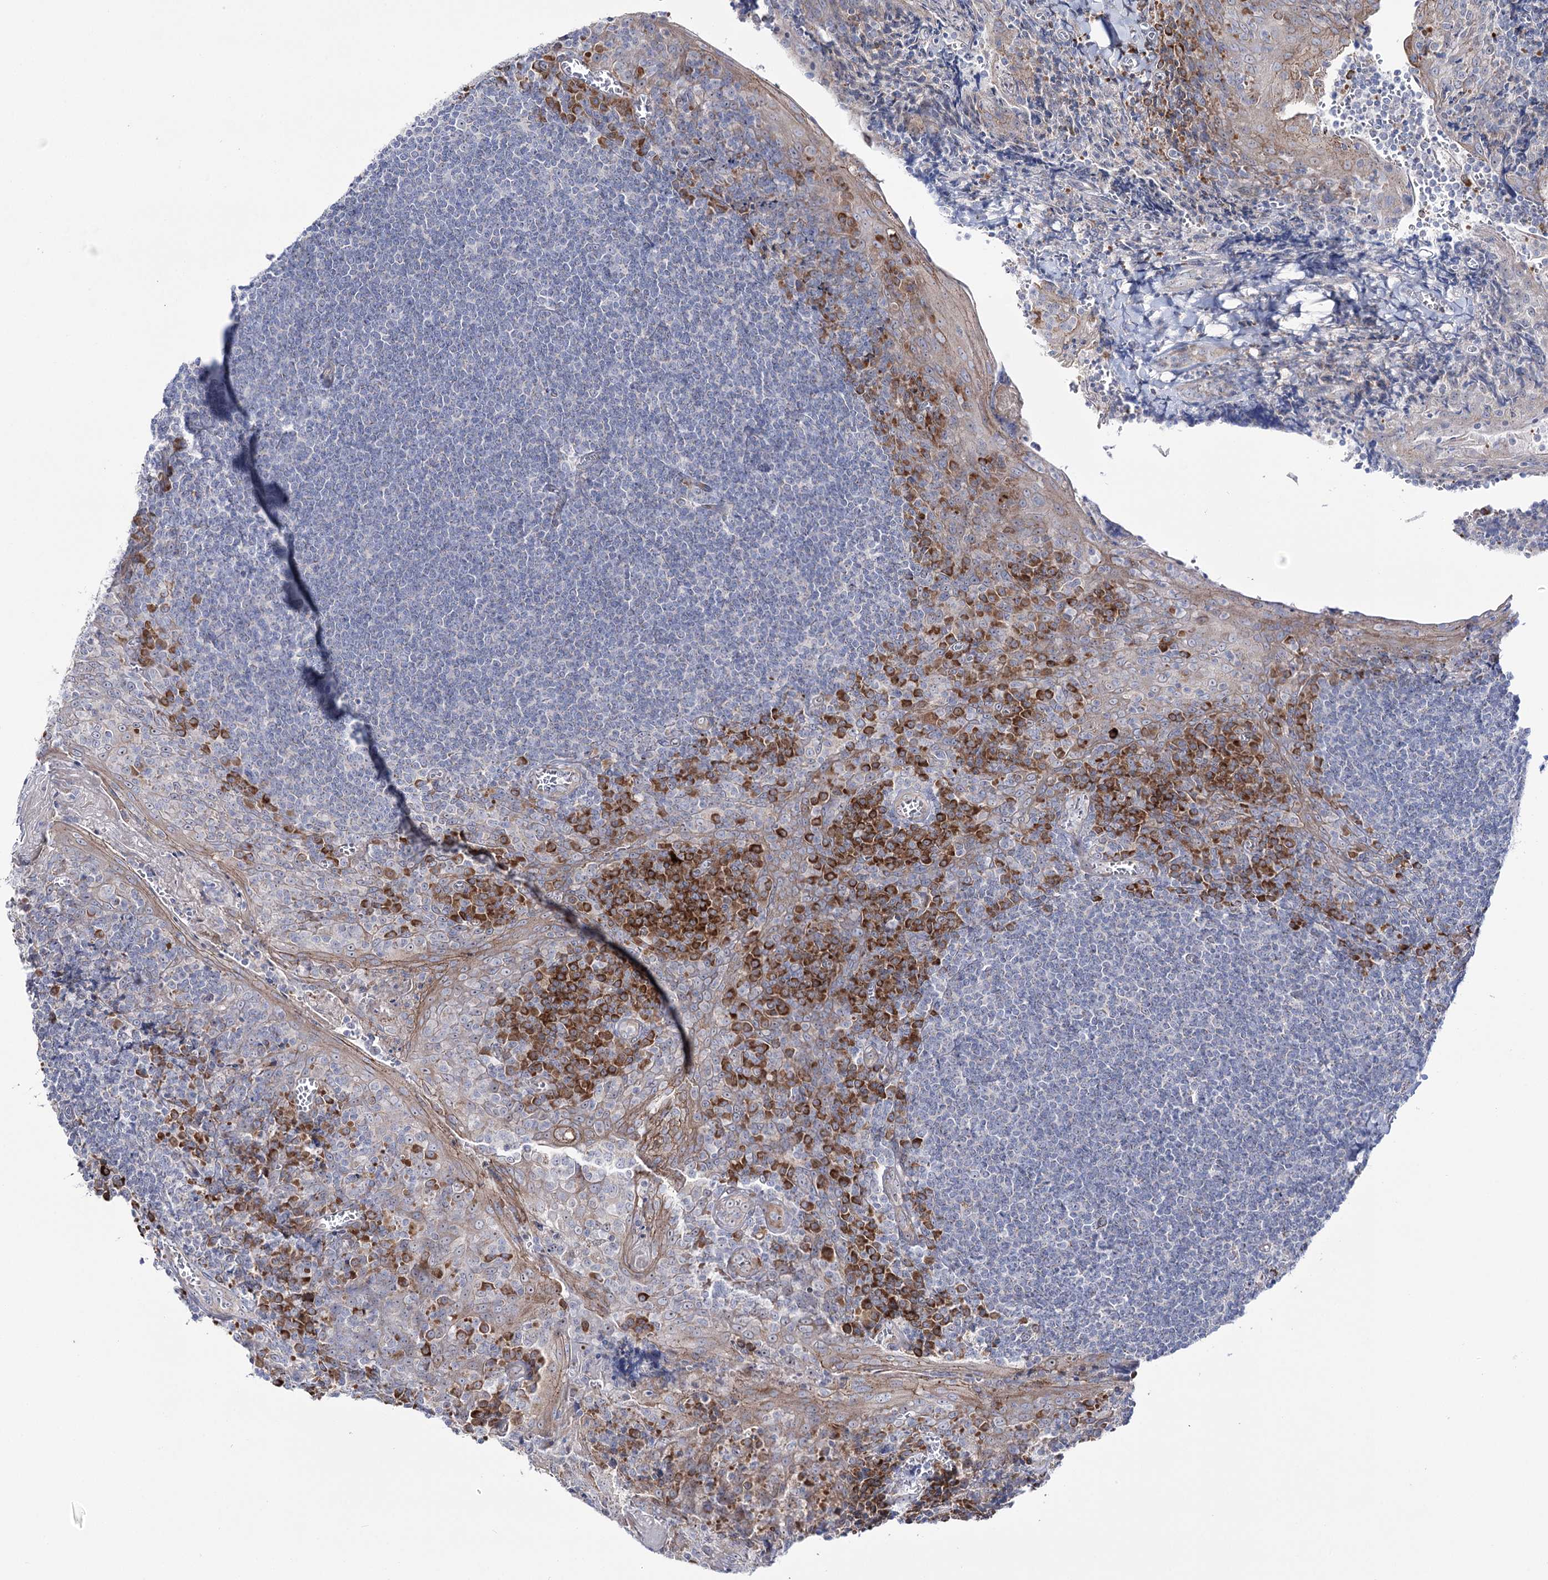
{"staining": {"intensity": "negative", "quantity": "none", "location": "none"}, "tissue": "tonsil", "cell_type": "Germinal center cells", "image_type": "normal", "snomed": [{"axis": "morphology", "description": "Normal tissue, NOS"}, {"axis": "topography", "description": "Tonsil"}], "caption": "The photomicrograph shows no significant staining in germinal center cells of tonsil.", "gene": "METTL5", "patient": {"sex": "male", "age": 27}}